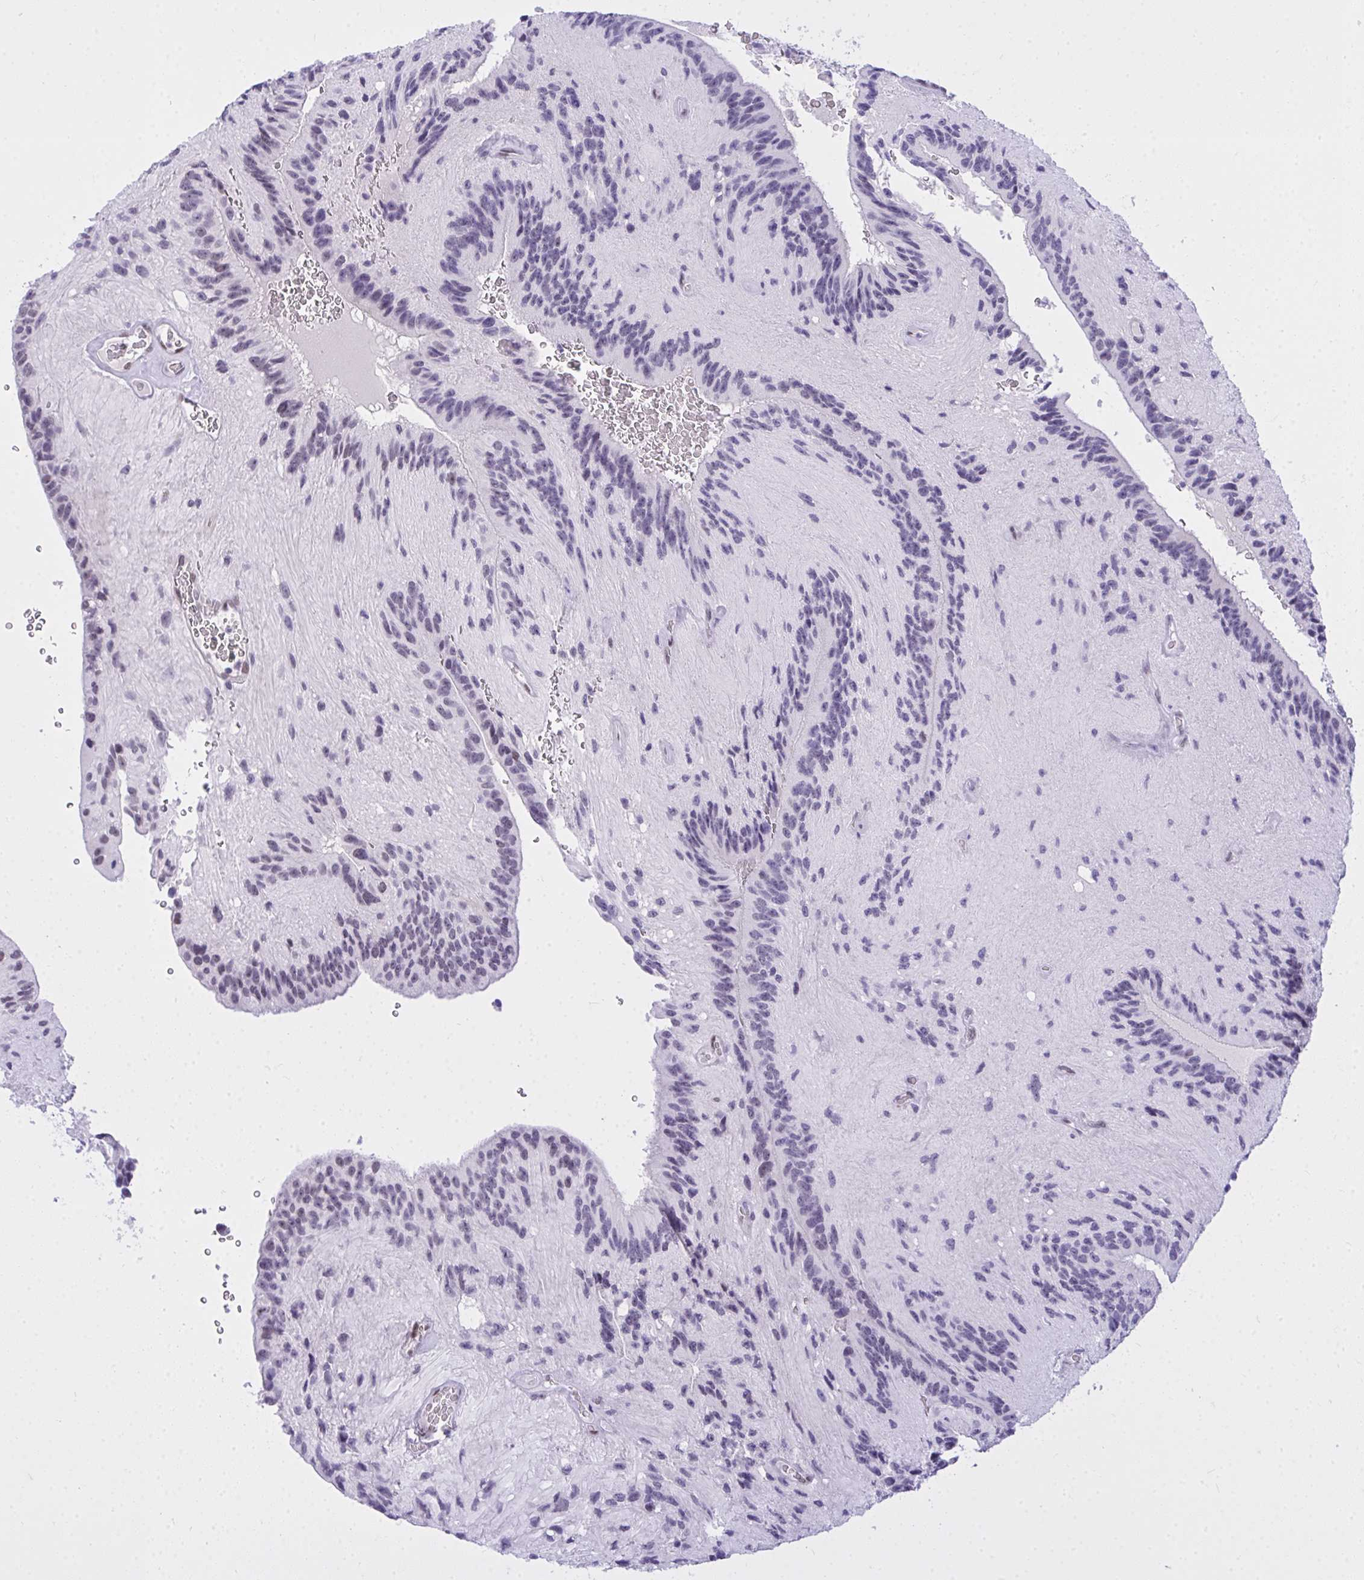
{"staining": {"intensity": "negative", "quantity": "none", "location": "none"}, "tissue": "glioma", "cell_type": "Tumor cells", "image_type": "cancer", "snomed": [{"axis": "morphology", "description": "Glioma, malignant, Low grade"}, {"axis": "topography", "description": "Brain"}], "caption": "Tumor cells show no significant protein expression in glioma. (Stains: DAB (3,3'-diaminobenzidine) IHC with hematoxylin counter stain, Microscopy: brightfield microscopy at high magnification).", "gene": "TEAD4", "patient": {"sex": "male", "age": 31}}